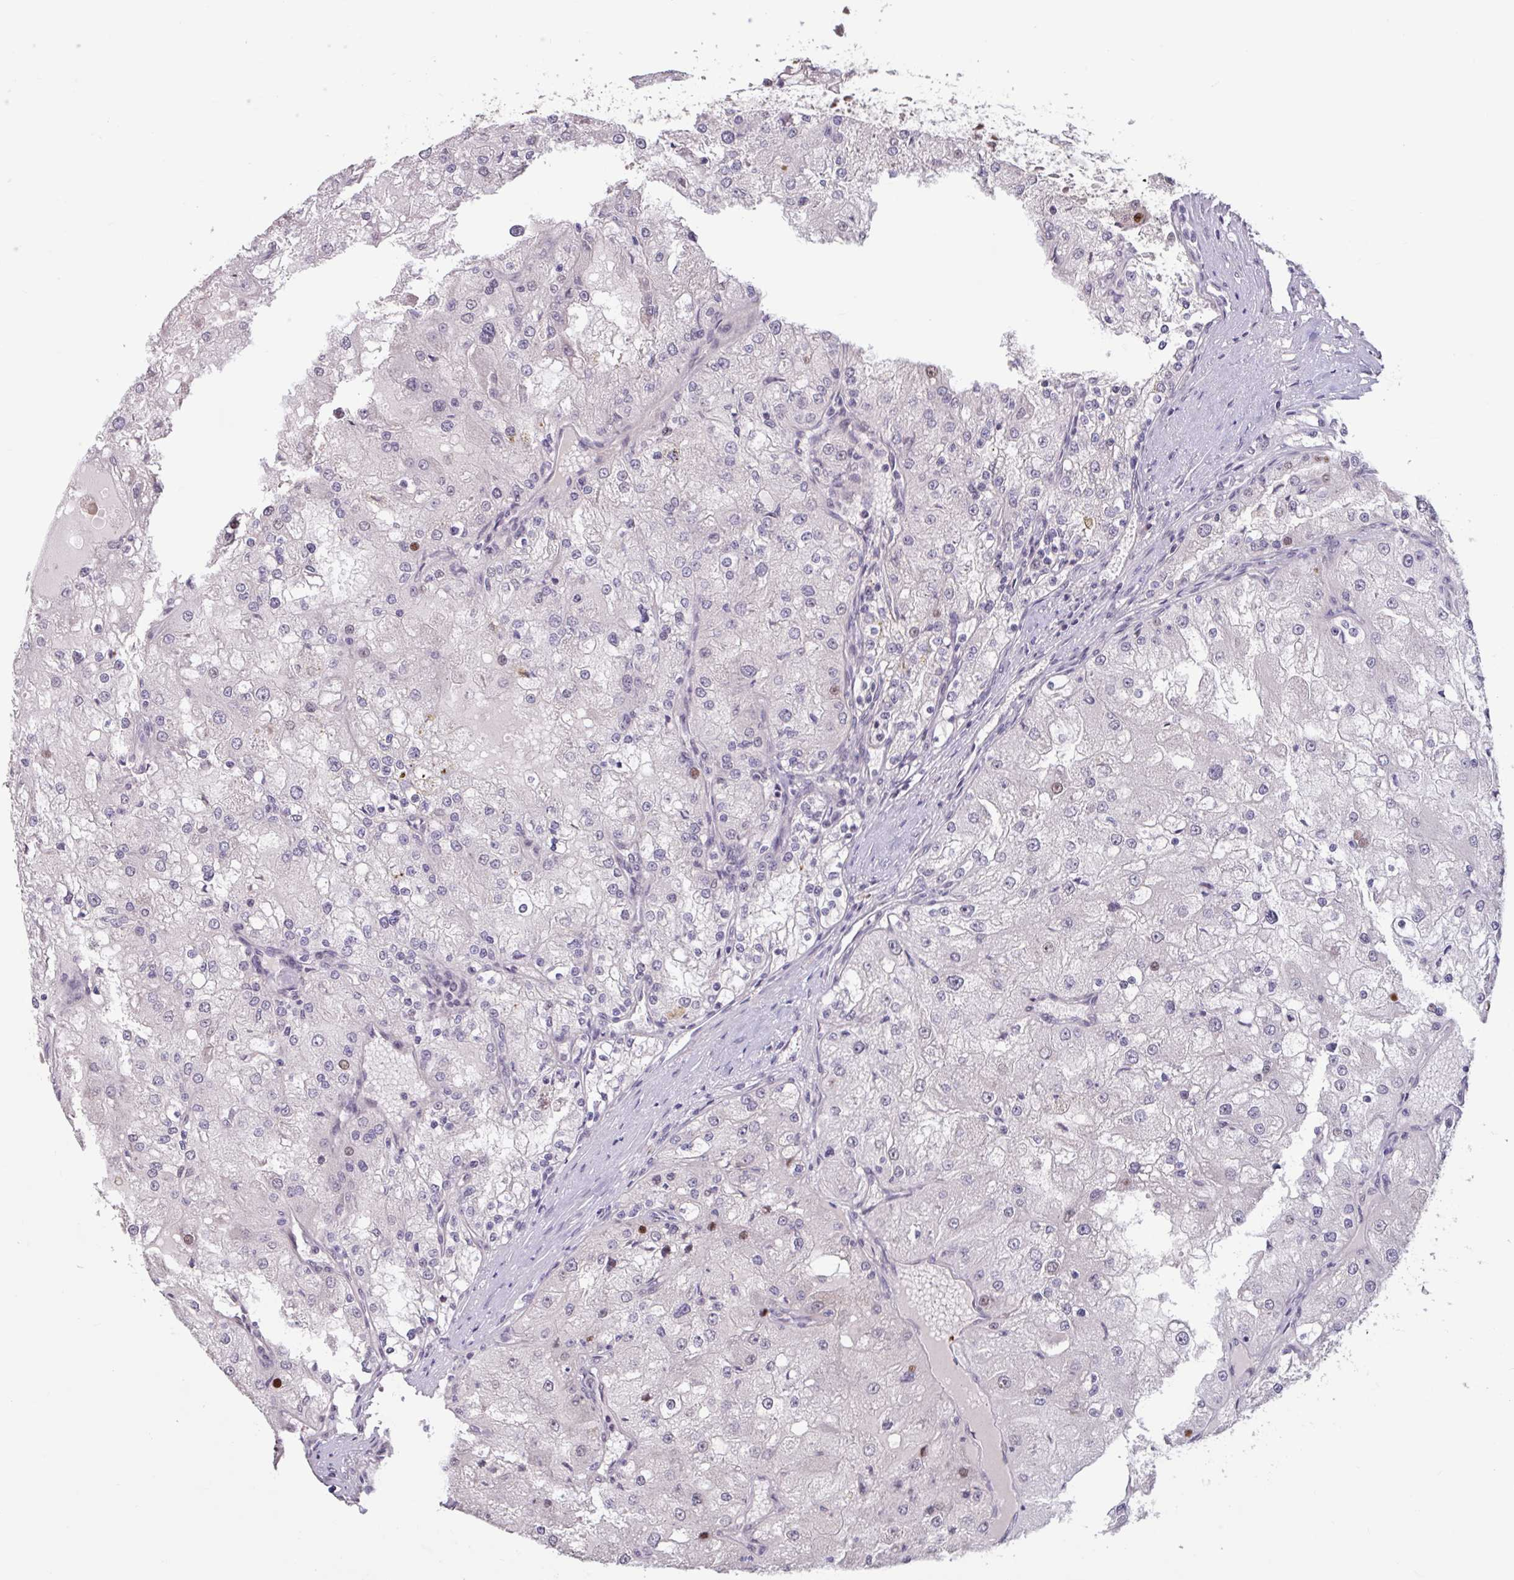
{"staining": {"intensity": "negative", "quantity": "none", "location": "none"}, "tissue": "renal cancer", "cell_type": "Tumor cells", "image_type": "cancer", "snomed": [{"axis": "morphology", "description": "Adenocarcinoma, NOS"}, {"axis": "topography", "description": "Kidney"}], "caption": "Immunohistochemistry image of human renal cancer (adenocarcinoma) stained for a protein (brown), which reveals no expression in tumor cells.", "gene": "ZNF414", "patient": {"sex": "female", "age": 74}}